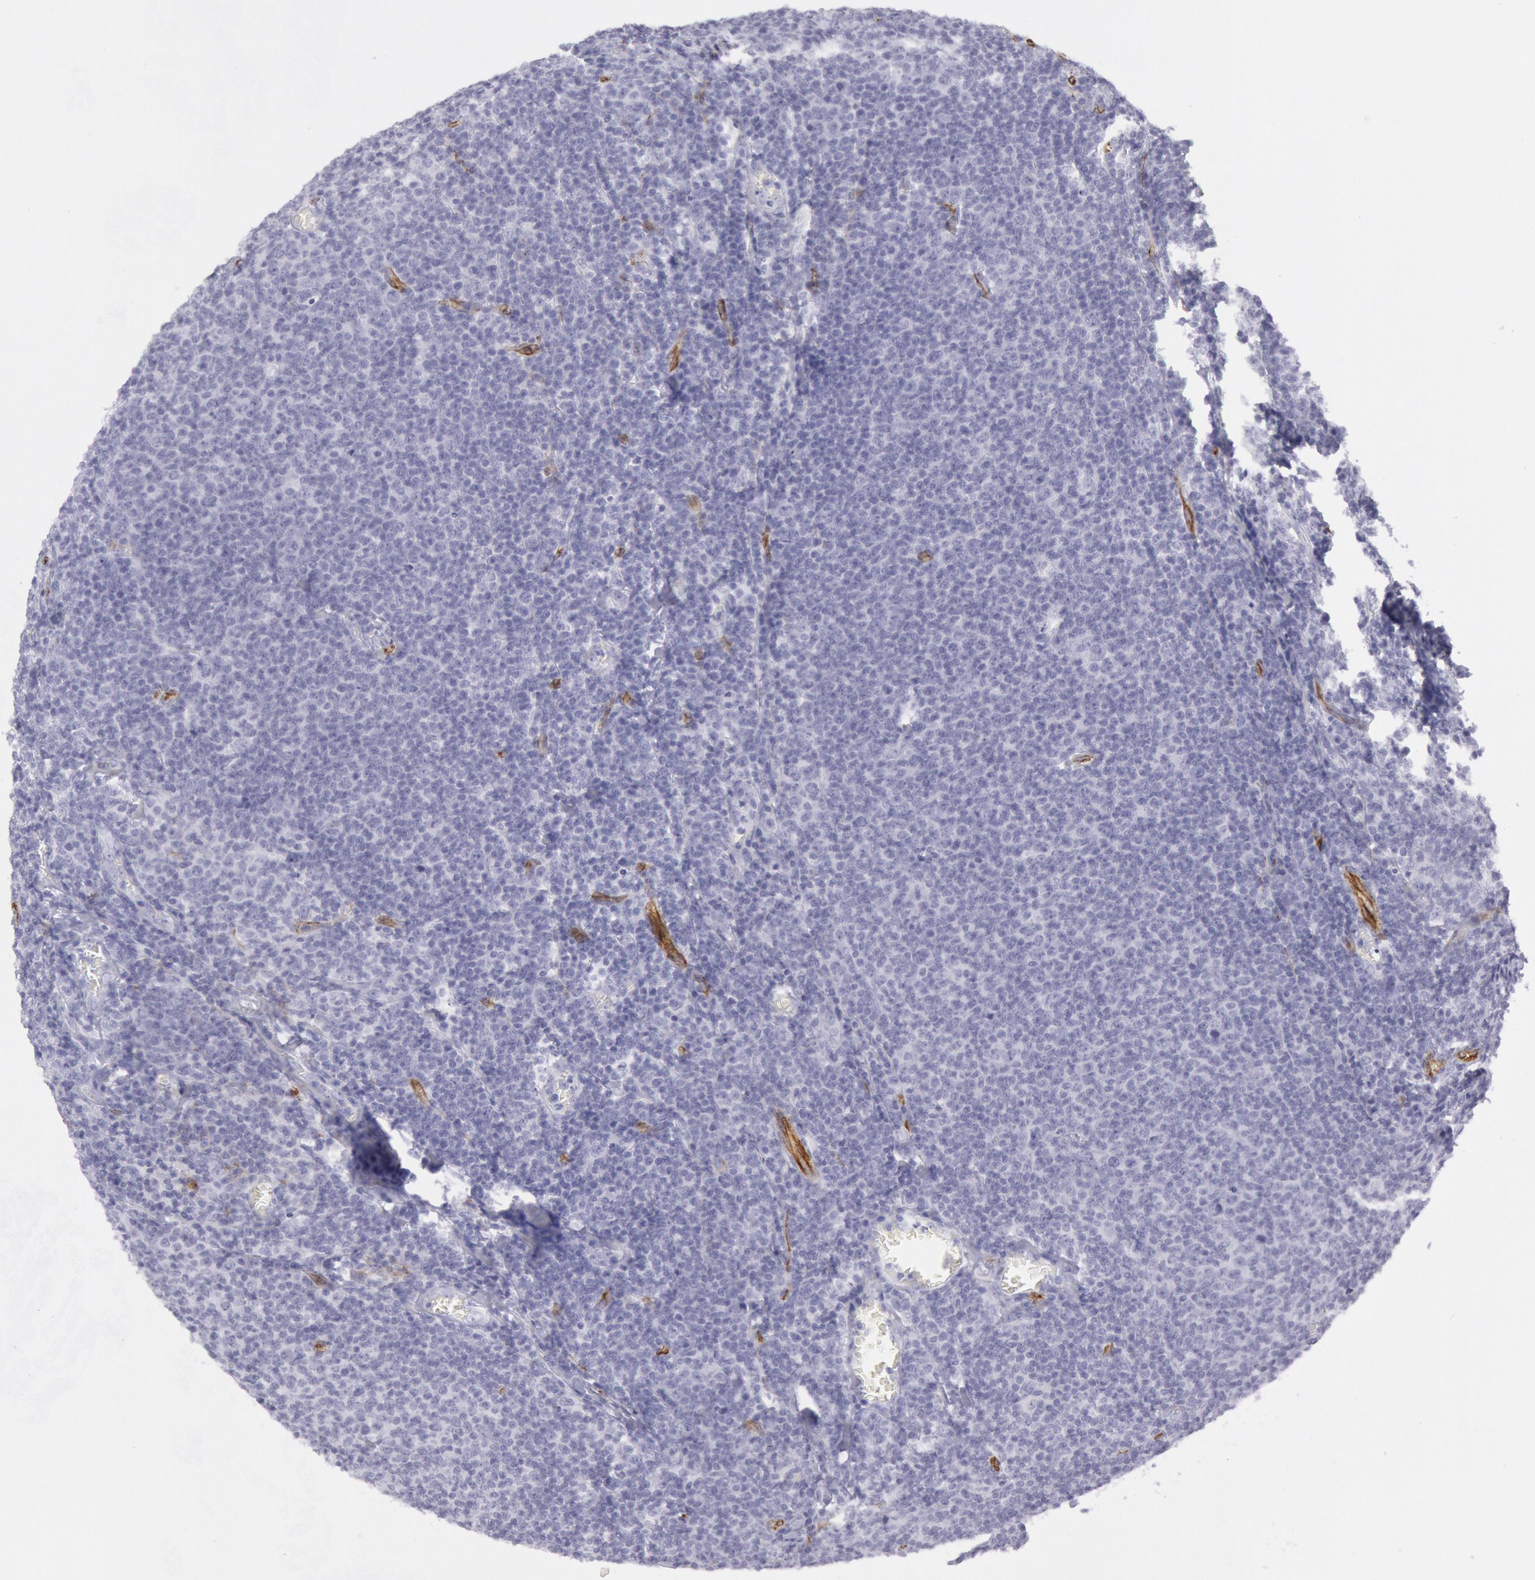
{"staining": {"intensity": "negative", "quantity": "none", "location": "none"}, "tissue": "lymphoma", "cell_type": "Tumor cells", "image_type": "cancer", "snomed": [{"axis": "morphology", "description": "Malignant lymphoma, non-Hodgkin's type, Low grade"}, {"axis": "topography", "description": "Lymph node"}], "caption": "Immunohistochemistry photomicrograph of low-grade malignant lymphoma, non-Hodgkin's type stained for a protein (brown), which demonstrates no staining in tumor cells. (Brightfield microscopy of DAB IHC at high magnification).", "gene": "CDH13", "patient": {"sex": "male", "age": 74}}